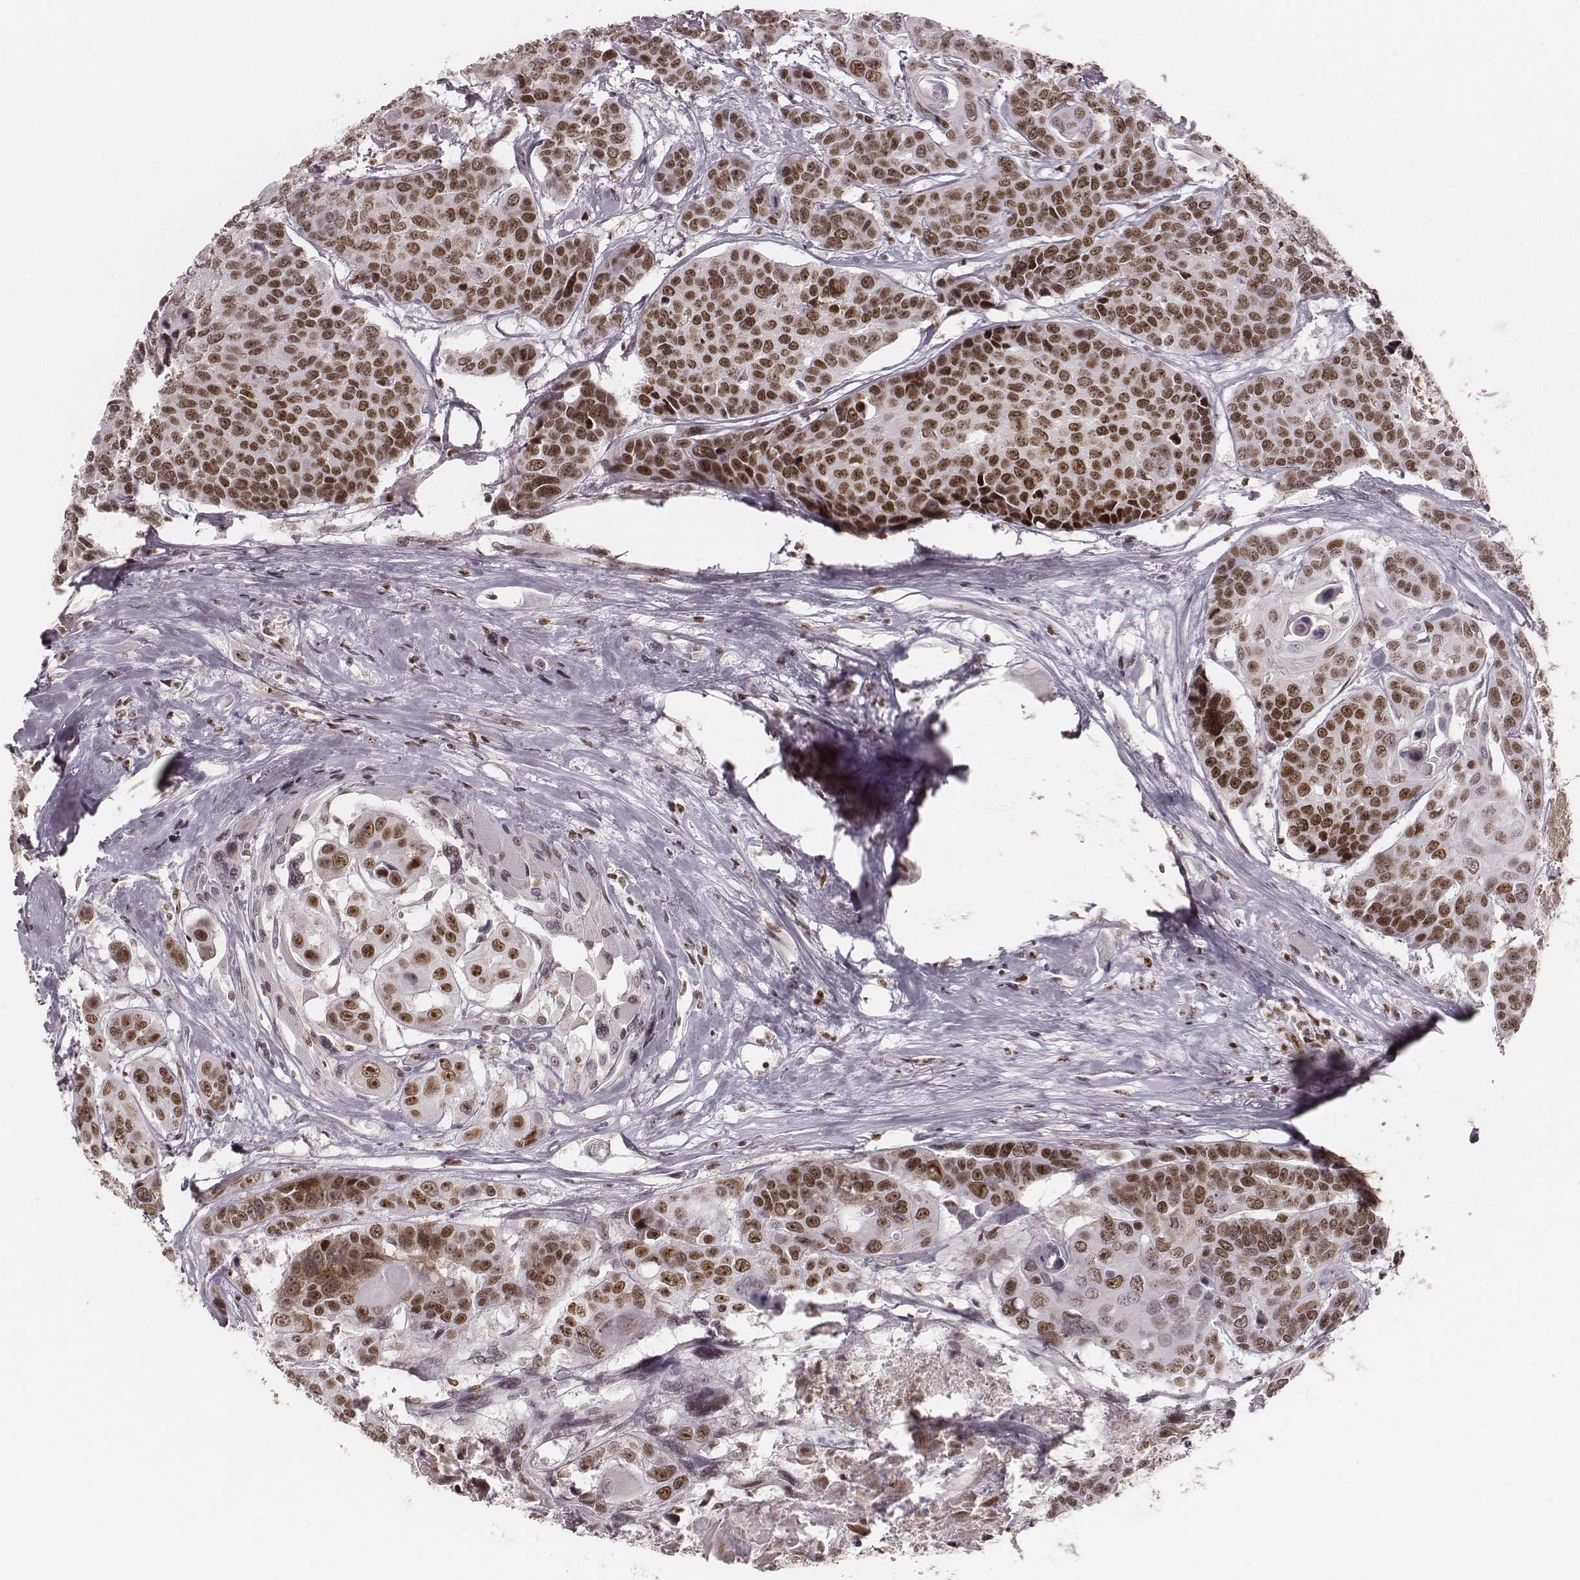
{"staining": {"intensity": "moderate", "quantity": ">75%", "location": "nuclear"}, "tissue": "head and neck cancer", "cell_type": "Tumor cells", "image_type": "cancer", "snomed": [{"axis": "morphology", "description": "Squamous cell carcinoma, NOS"}, {"axis": "topography", "description": "Oral tissue"}, {"axis": "topography", "description": "Head-Neck"}], "caption": "IHC of squamous cell carcinoma (head and neck) displays medium levels of moderate nuclear positivity in approximately >75% of tumor cells.", "gene": "PARP1", "patient": {"sex": "male", "age": 56}}